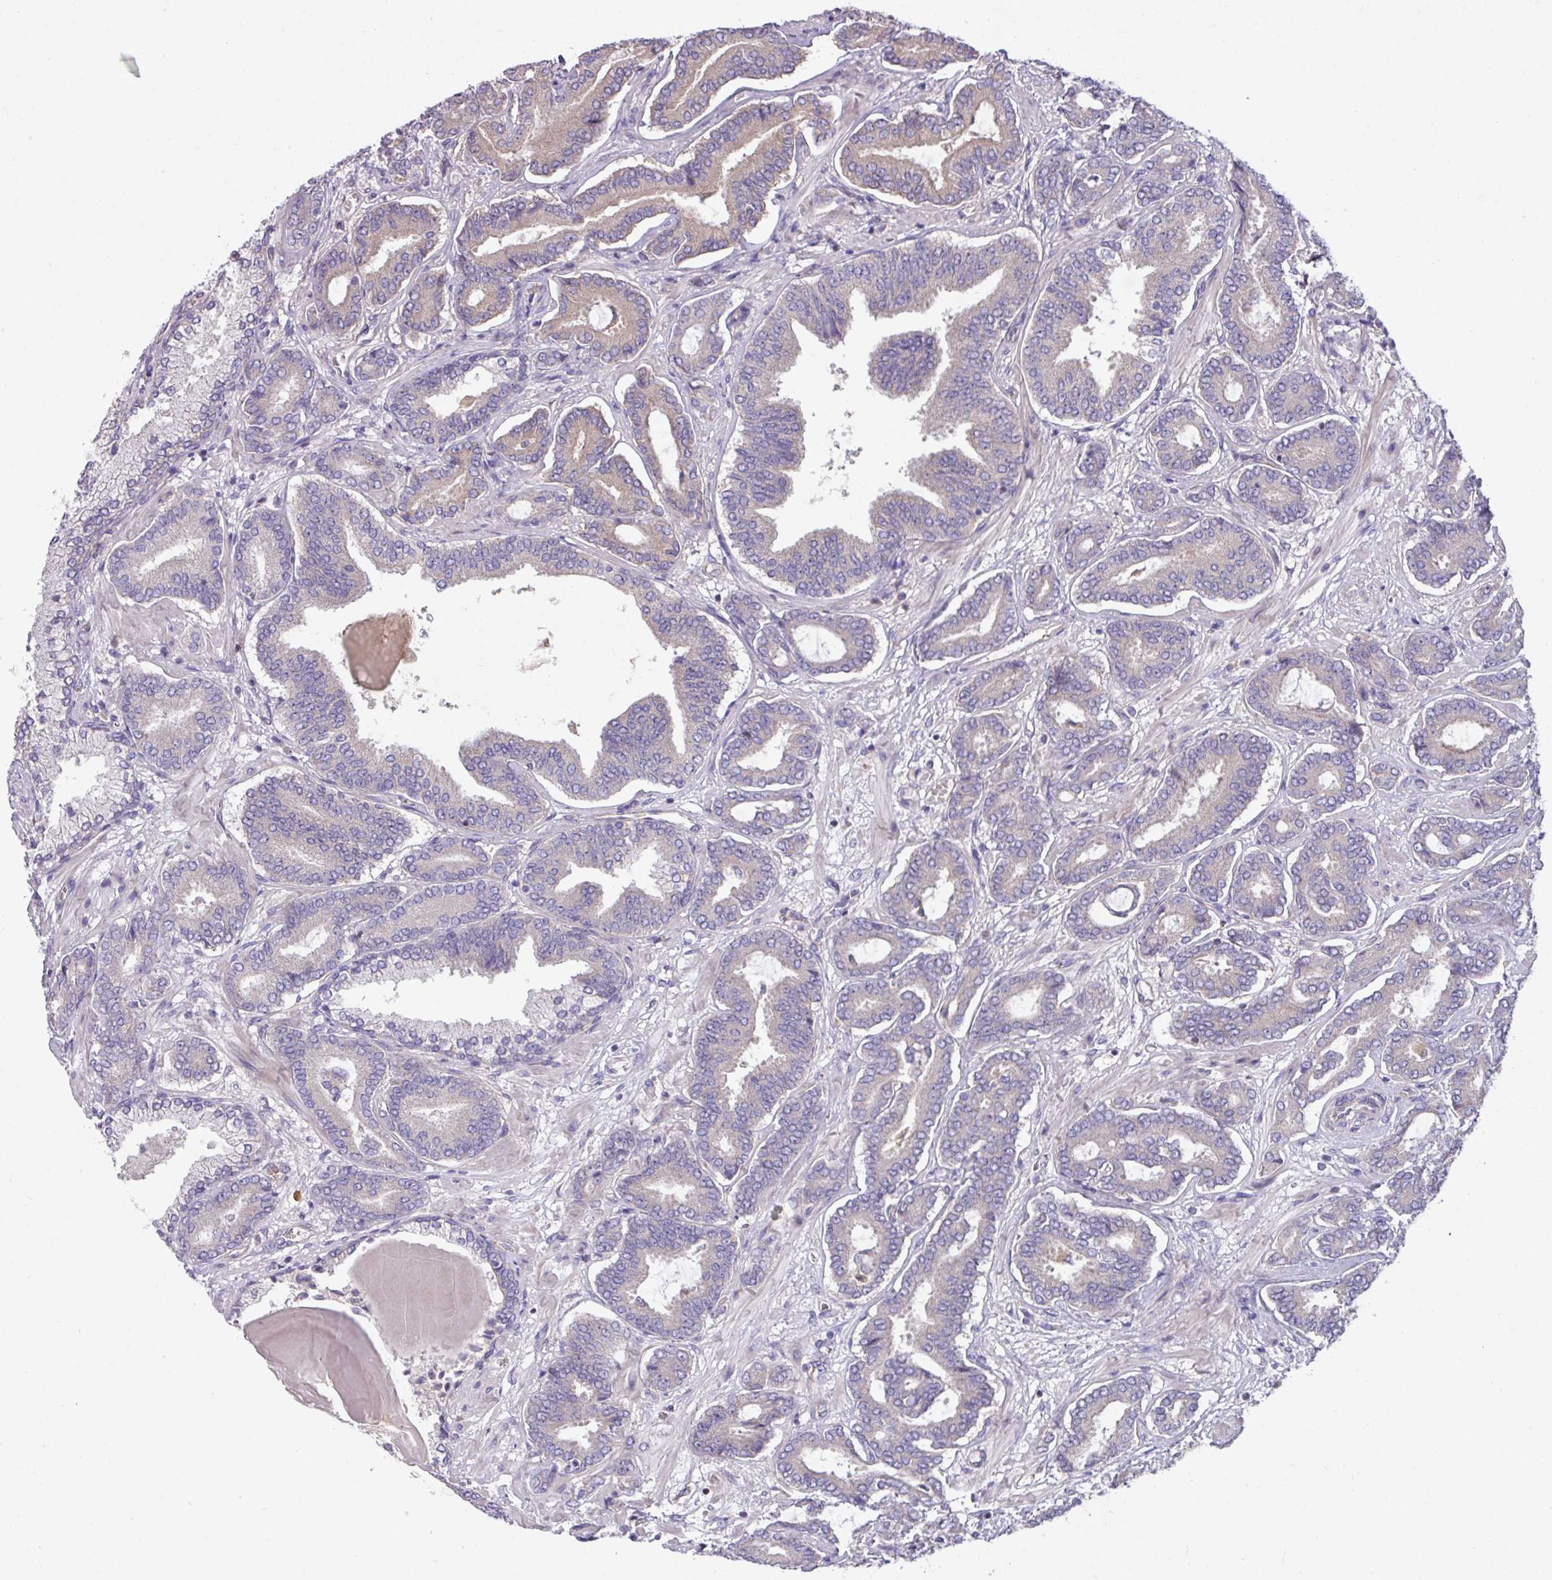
{"staining": {"intensity": "weak", "quantity": "<25%", "location": "cytoplasmic/membranous"}, "tissue": "prostate cancer", "cell_type": "Tumor cells", "image_type": "cancer", "snomed": [{"axis": "morphology", "description": "Adenocarcinoma, Low grade"}, {"axis": "topography", "description": "Prostate and seminal vesicle, NOS"}], "caption": "This photomicrograph is of prostate low-grade adenocarcinoma stained with immunohistochemistry to label a protein in brown with the nuclei are counter-stained blue. There is no staining in tumor cells.", "gene": "ZNF394", "patient": {"sex": "male", "age": 61}}